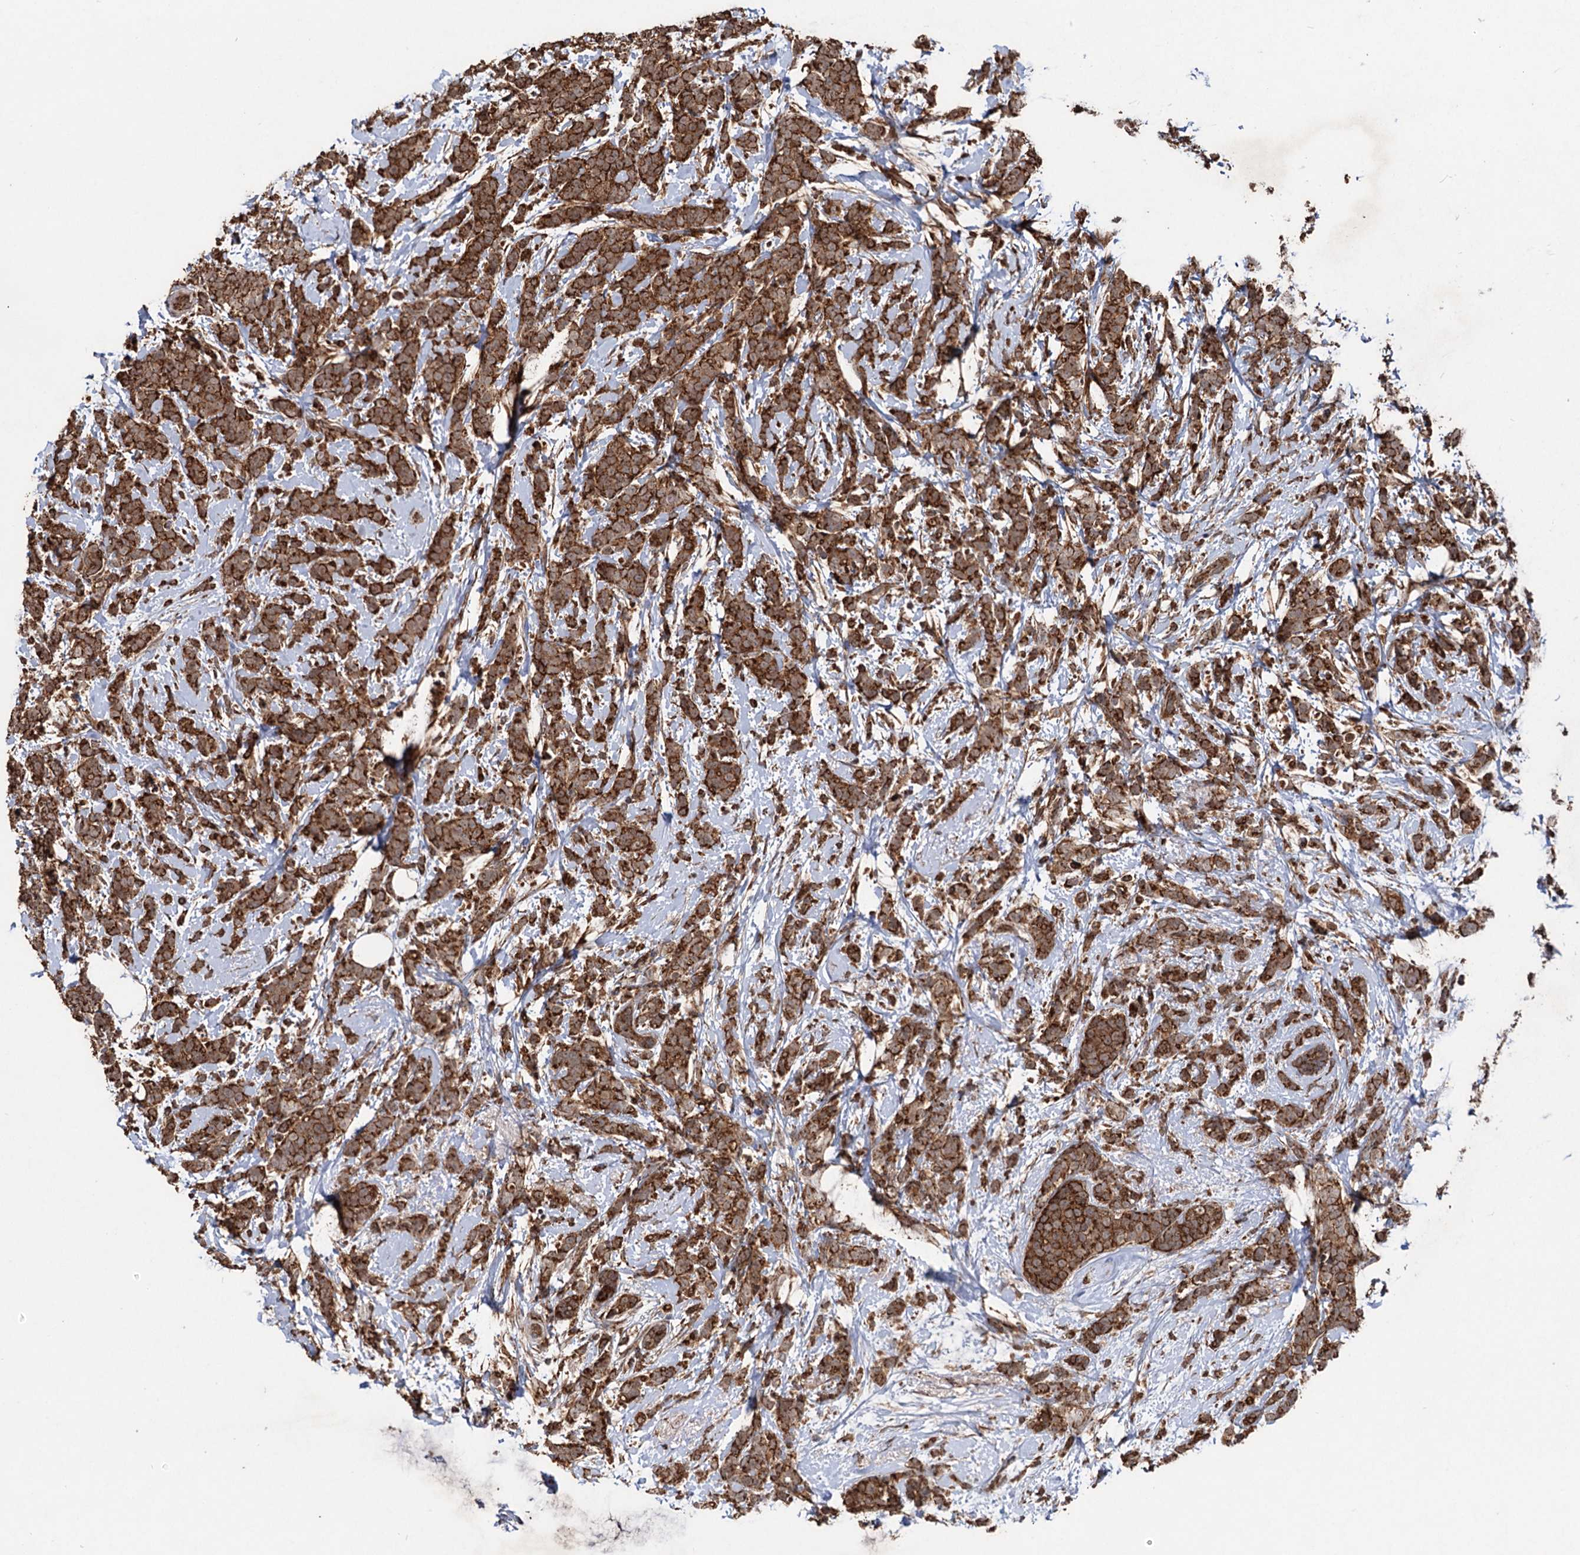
{"staining": {"intensity": "strong", "quantity": ">75%", "location": "cytoplasmic/membranous"}, "tissue": "breast cancer", "cell_type": "Tumor cells", "image_type": "cancer", "snomed": [{"axis": "morphology", "description": "Lobular carcinoma"}, {"axis": "topography", "description": "Breast"}], "caption": "There is high levels of strong cytoplasmic/membranous staining in tumor cells of breast cancer, as demonstrated by immunohistochemical staining (brown color).", "gene": "IPO4", "patient": {"sex": "female", "age": 58}}